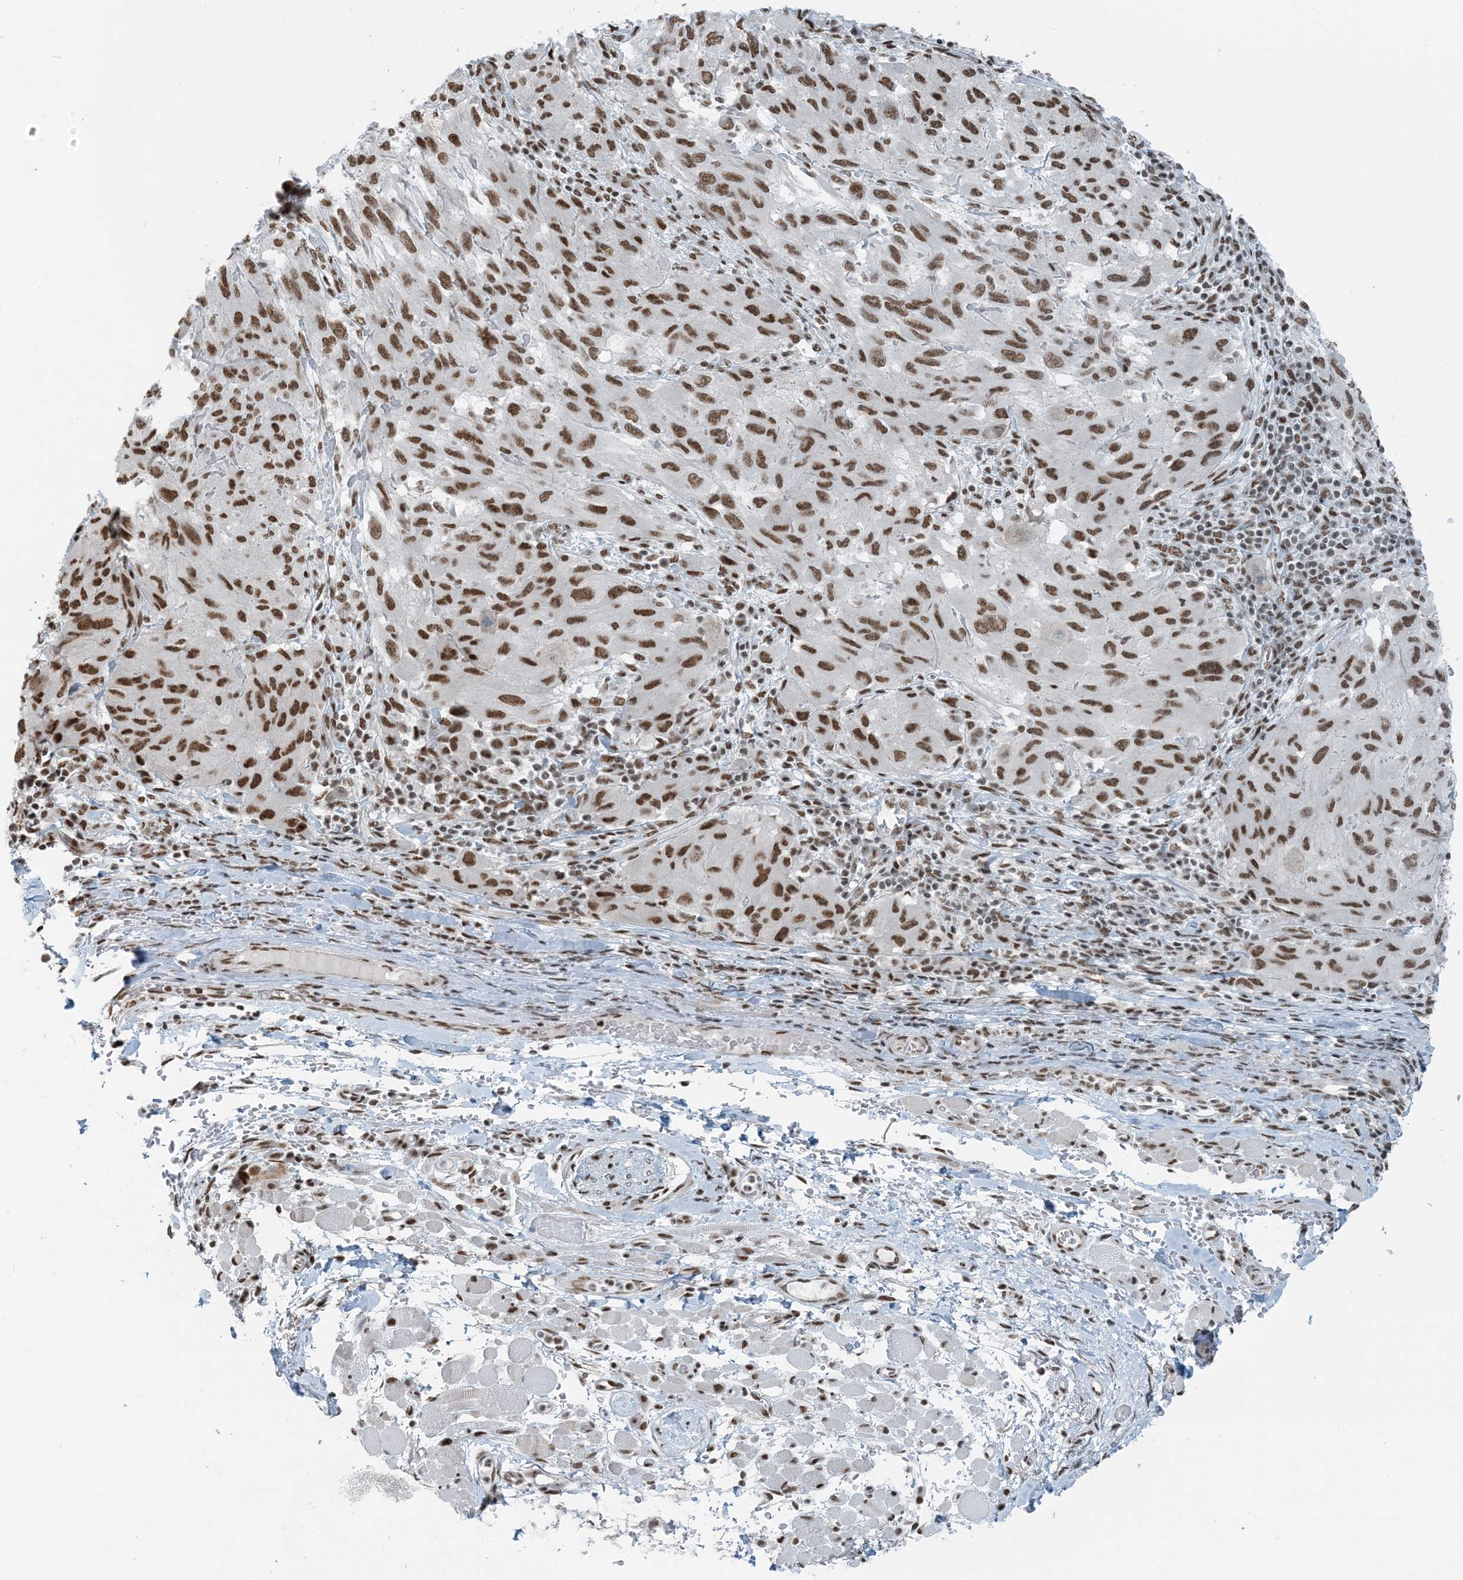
{"staining": {"intensity": "moderate", "quantity": ">75%", "location": "nuclear"}, "tissue": "melanoma", "cell_type": "Tumor cells", "image_type": "cancer", "snomed": [{"axis": "morphology", "description": "Malignant melanoma, NOS"}, {"axis": "topography", "description": "Skin"}], "caption": "Immunohistochemistry of human melanoma displays medium levels of moderate nuclear expression in about >75% of tumor cells.", "gene": "ZNF500", "patient": {"sex": "female", "age": 91}}